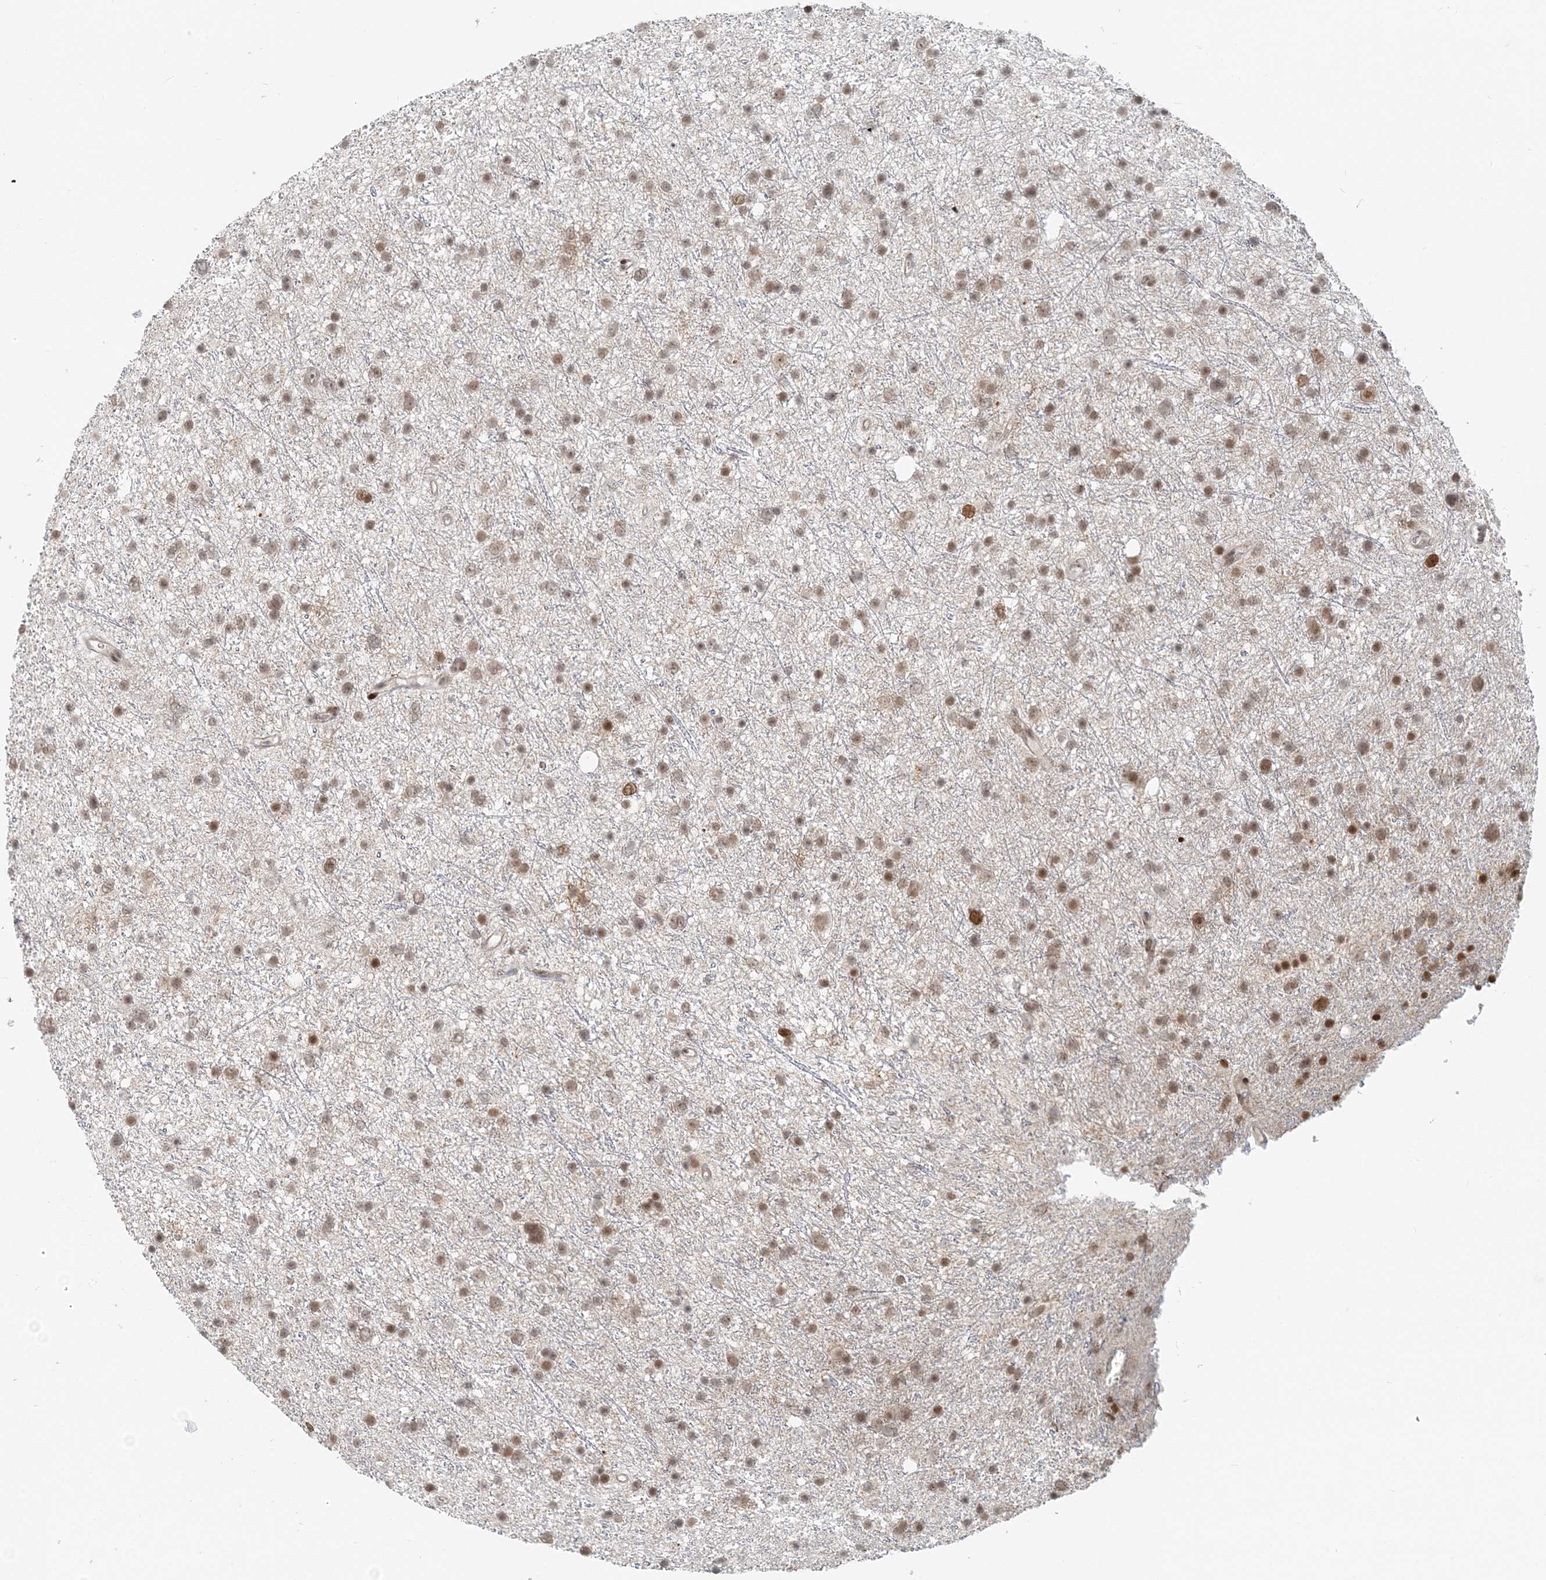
{"staining": {"intensity": "moderate", "quantity": ">75%", "location": "nuclear"}, "tissue": "glioma", "cell_type": "Tumor cells", "image_type": "cancer", "snomed": [{"axis": "morphology", "description": "Glioma, malignant, Low grade"}, {"axis": "topography", "description": "Cerebral cortex"}], "caption": "Glioma stained with a brown dye shows moderate nuclear positive positivity in approximately >75% of tumor cells.", "gene": "BAZ1B", "patient": {"sex": "female", "age": 39}}